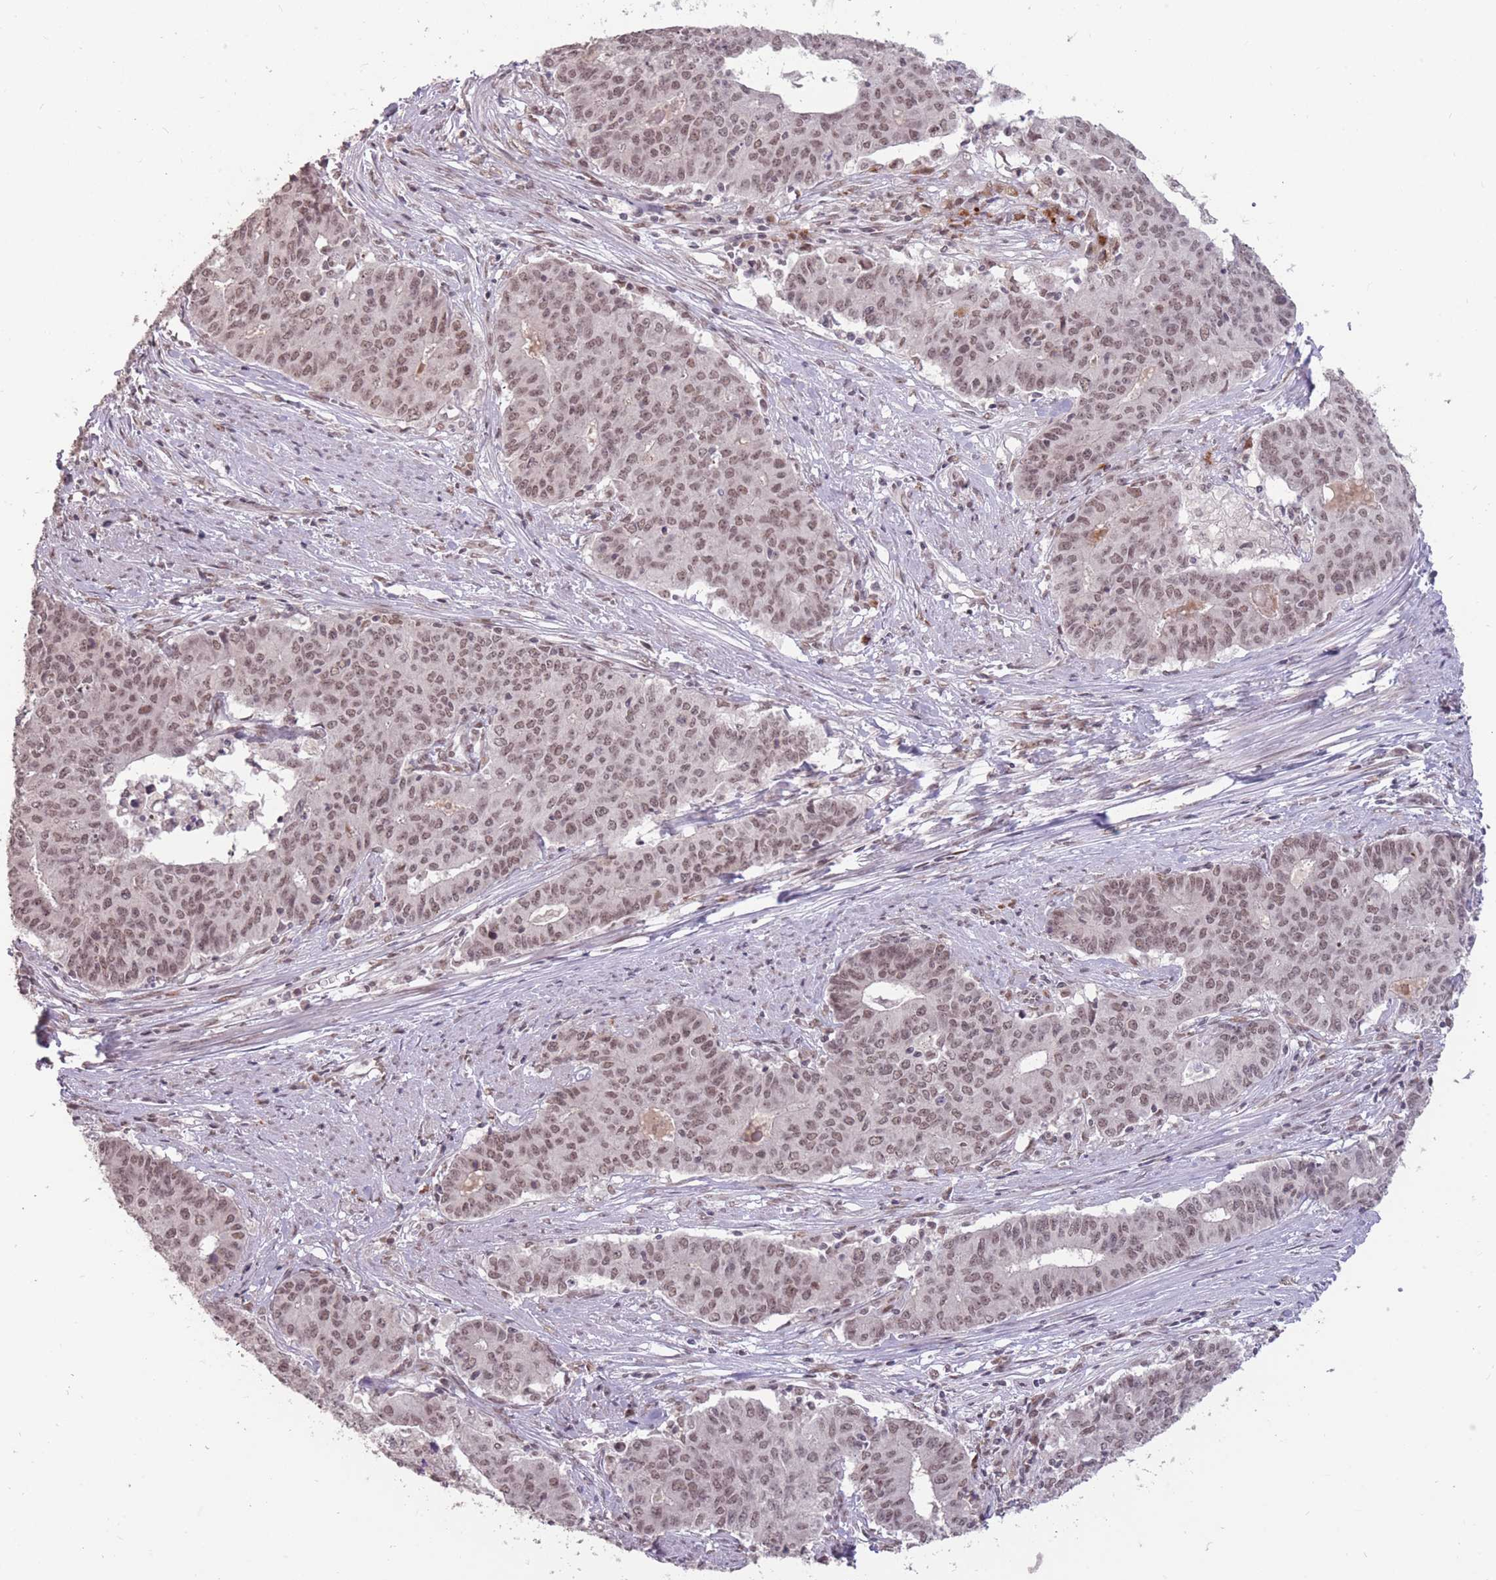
{"staining": {"intensity": "moderate", "quantity": ">75%", "location": "nuclear"}, "tissue": "endometrial cancer", "cell_type": "Tumor cells", "image_type": "cancer", "snomed": [{"axis": "morphology", "description": "Adenocarcinoma, NOS"}, {"axis": "topography", "description": "Endometrium"}], "caption": "Endometrial cancer stained with a brown dye reveals moderate nuclear positive positivity in about >75% of tumor cells.", "gene": "HNRNPUL1", "patient": {"sex": "female", "age": 59}}